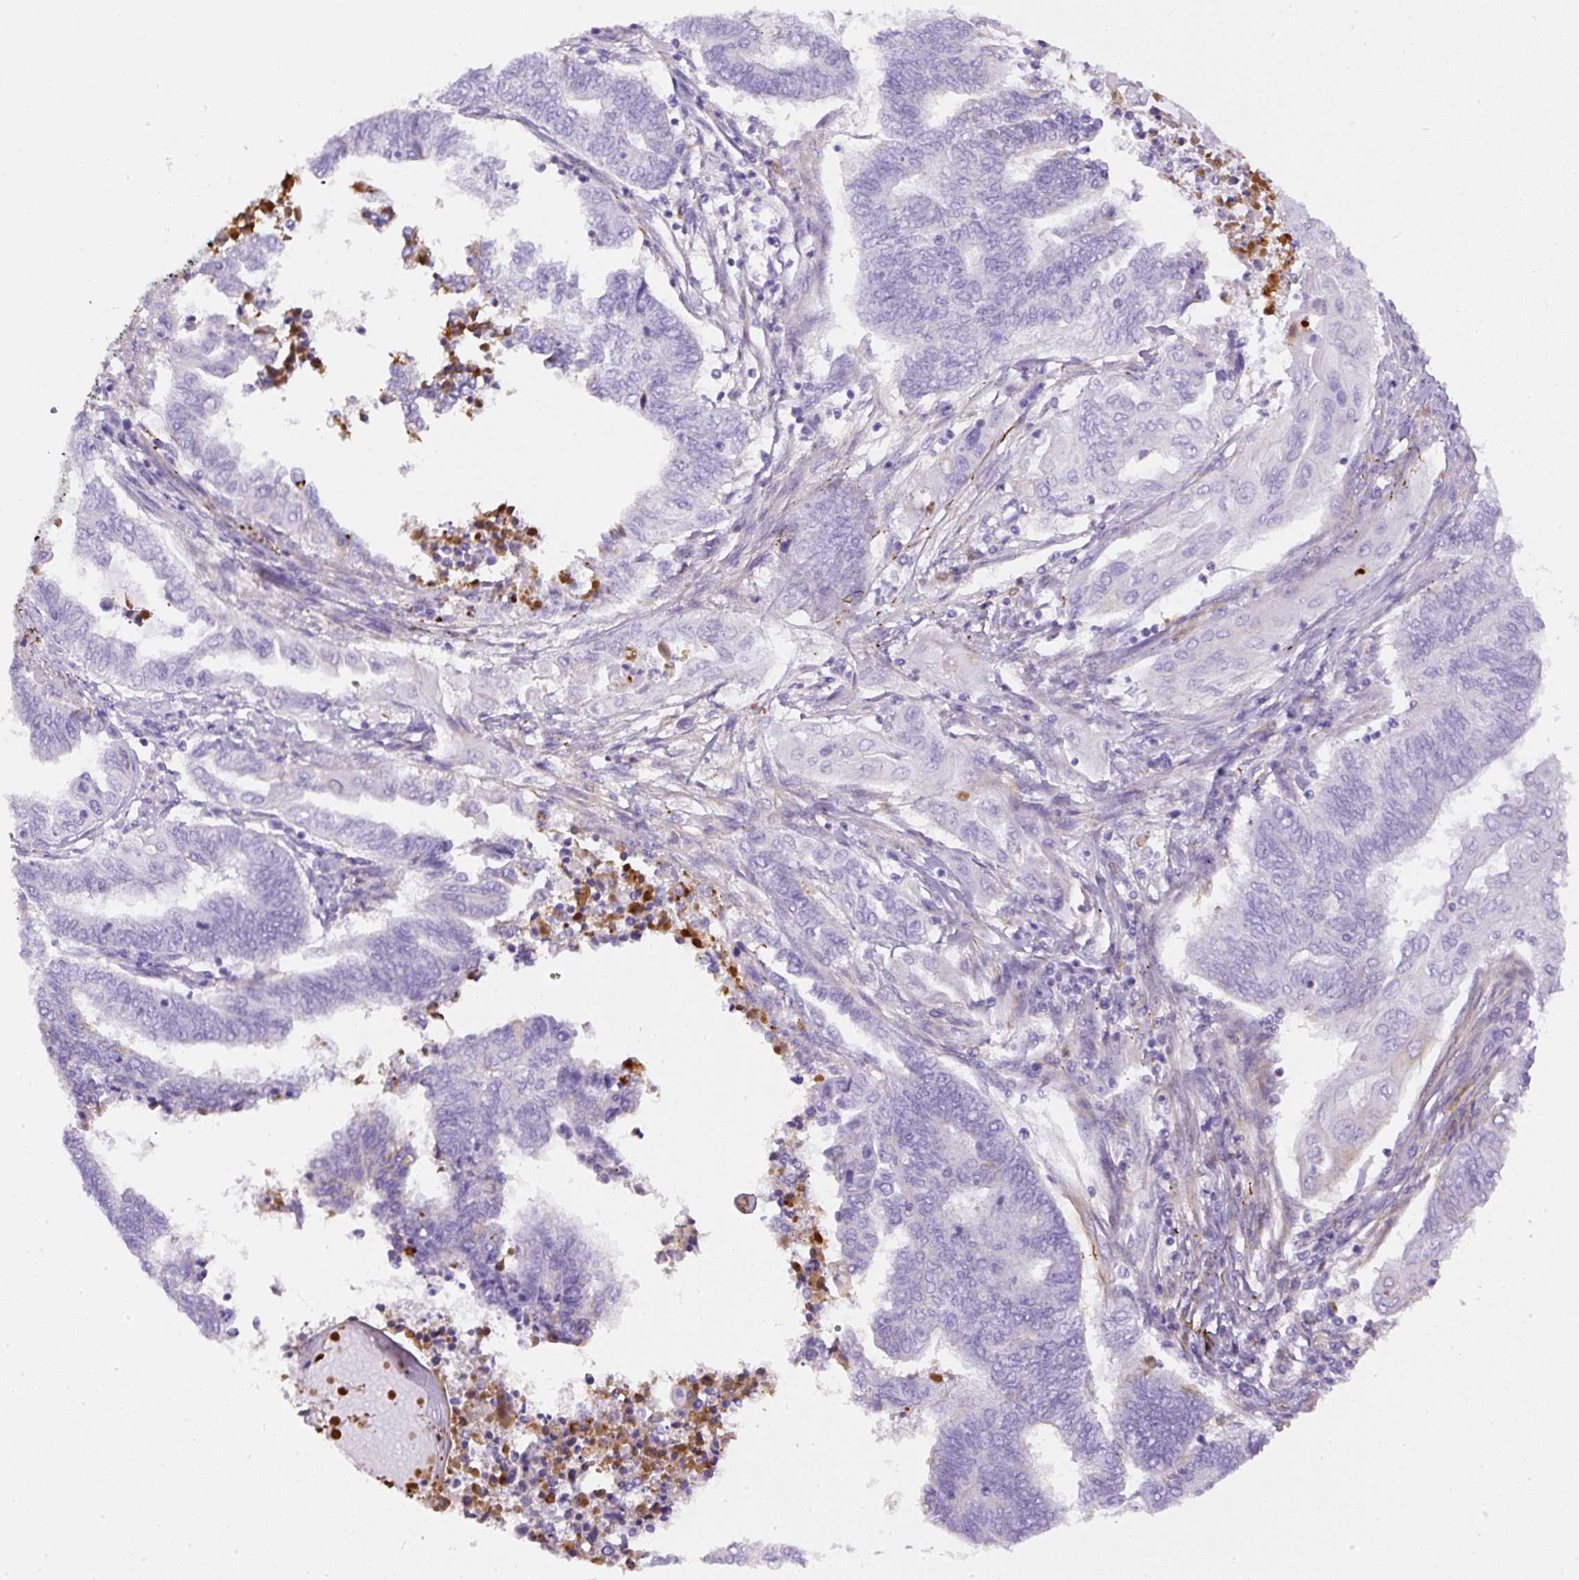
{"staining": {"intensity": "weak", "quantity": "<25%", "location": "cytoplasmic/membranous"}, "tissue": "endometrial cancer", "cell_type": "Tumor cells", "image_type": "cancer", "snomed": [{"axis": "morphology", "description": "Adenocarcinoma, NOS"}, {"axis": "topography", "description": "Uterus"}, {"axis": "topography", "description": "Endometrium"}], "caption": "The micrograph displays no significant expression in tumor cells of endometrial adenocarcinoma. (Brightfield microscopy of DAB (3,3'-diaminobenzidine) IHC at high magnification).", "gene": "APCS", "patient": {"sex": "female", "age": 70}}